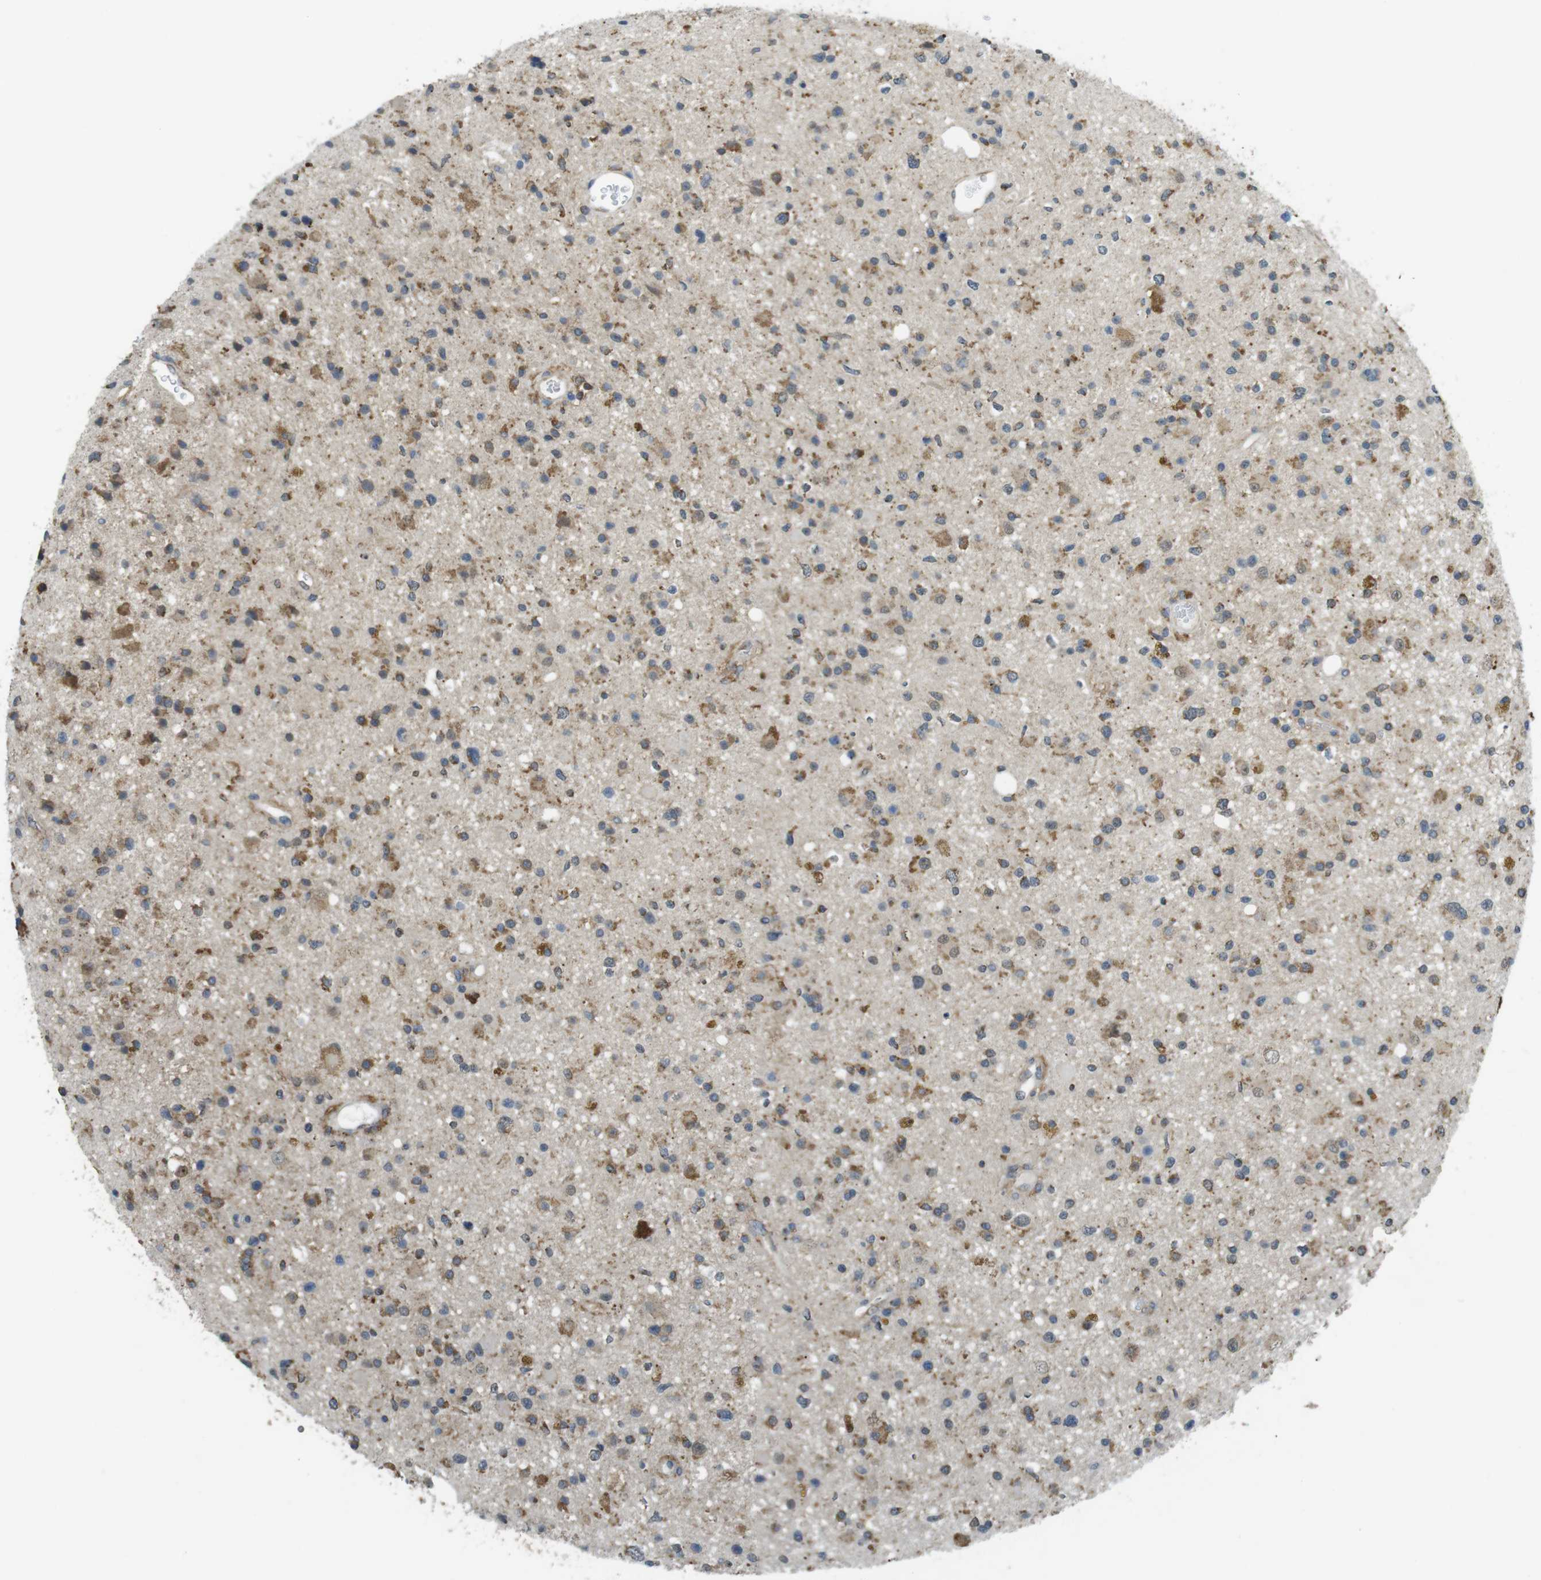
{"staining": {"intensity": "moderate", "quantity": ">75%", "location": "cytoplasmic/membranous"}, "tissue": "glioma", "cell_type": "Tumor cells", "image_type": "cancer", "snomed": [{"axis": "morphology", "description": "Glioma, malignant, High grade"}, {"axis": "topography", "description": "Brain"}], "caption": "DAB immunohistochemical staining of human malignant high-grade glioma displays moderate cytoplasmic/membranous protein expression in about >75% of tumor cells.", "gene": "BRI3BP", "patient": {"sex": "male", "age": 33}}